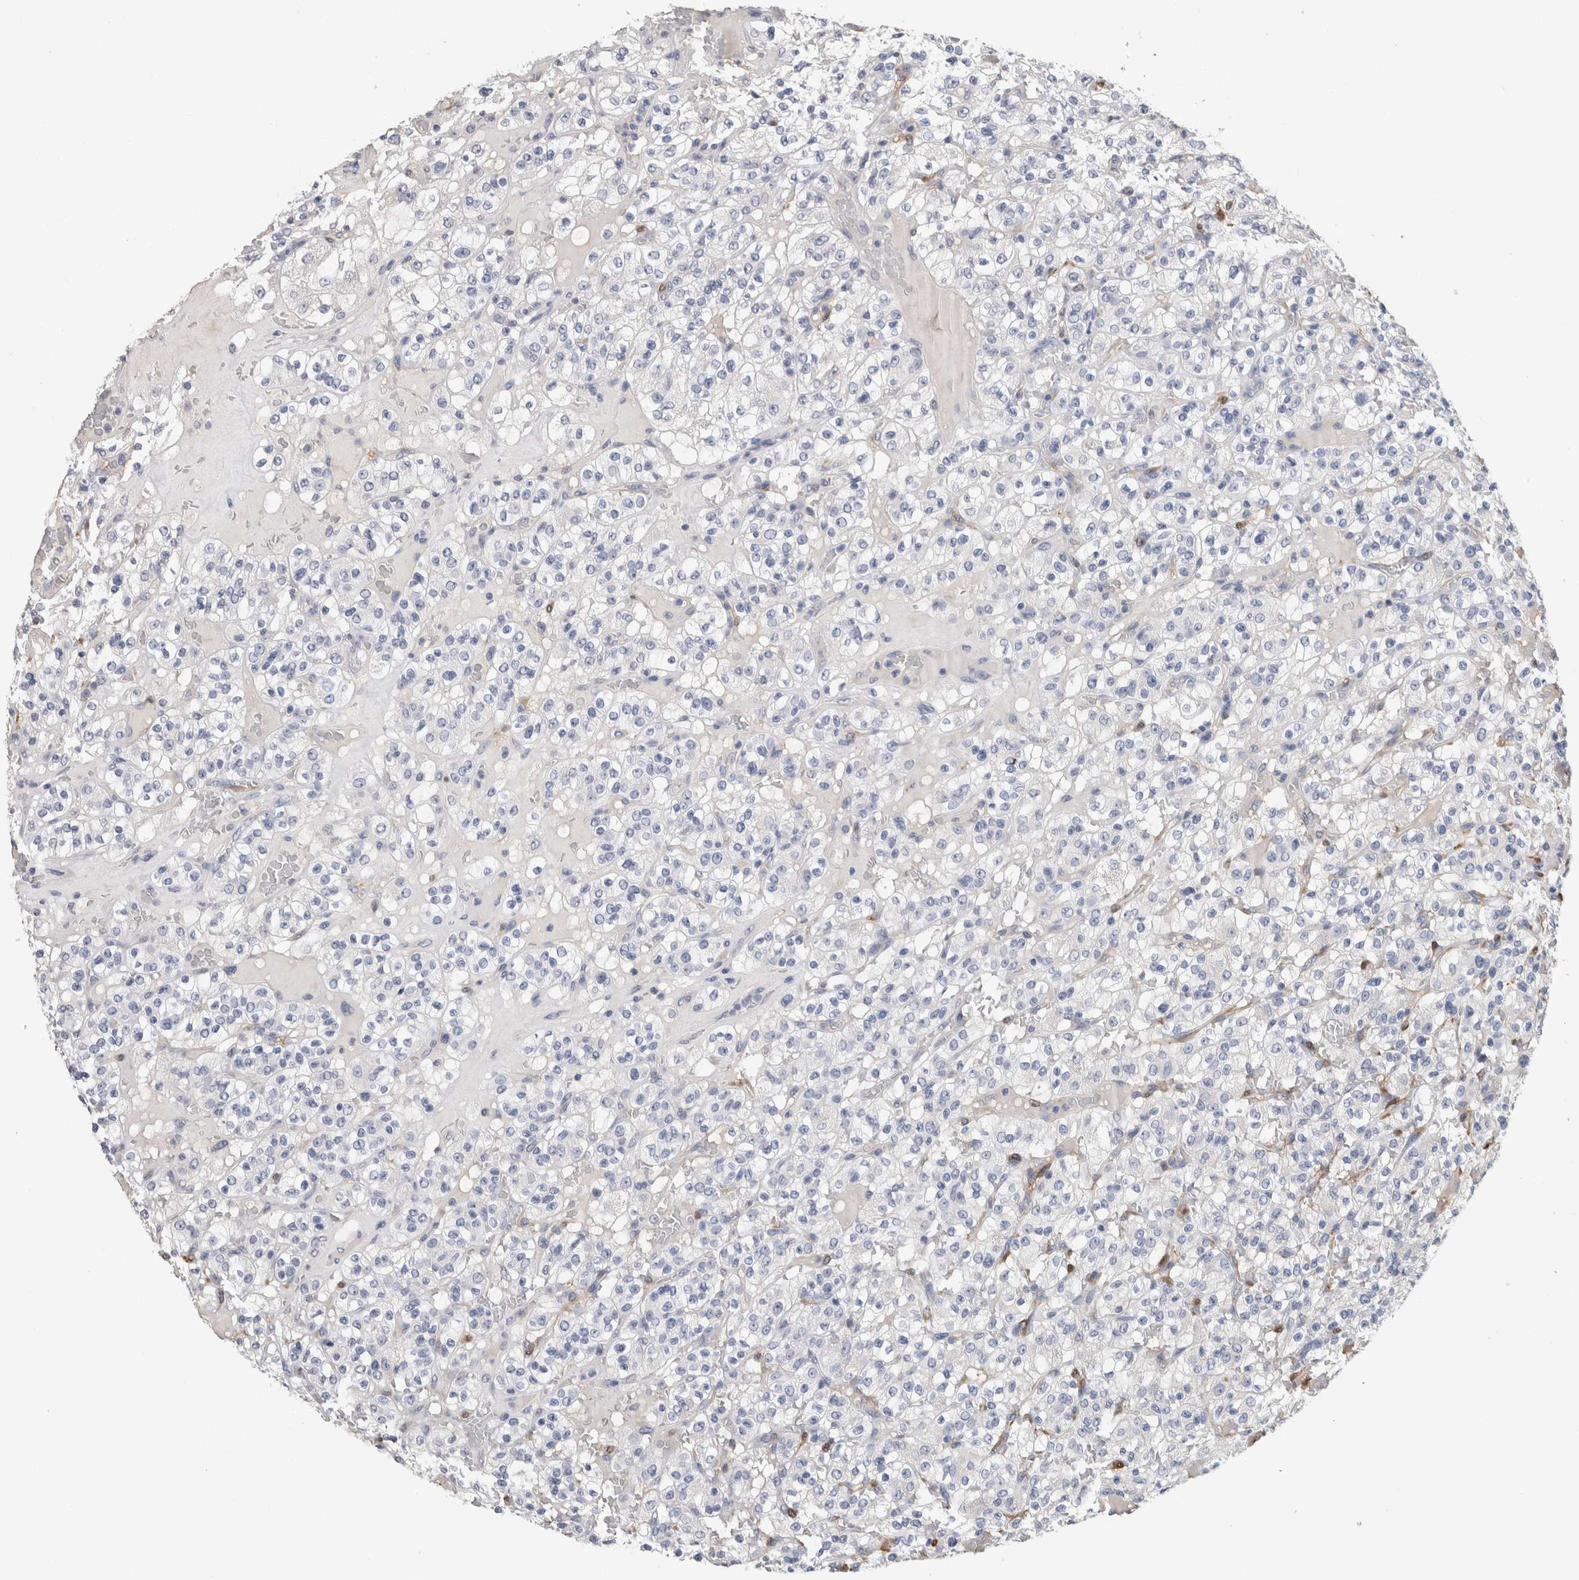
{"staining": {"intensity": "negative", "quantity": "none", "location": "none"}, "tissue": "renal cancer", "cell_type": "Tumor cells", "image_type": "cancer", "snomed": [{"axis": "morphology", "description": "Normal tissue, NOS"}, {"axis": "morphology", "description": "Adenocarcinoma, NOS"}, {"axis": "topography", "description": "Kidney"}], "caption": "Immunohistochemistry photomicrograph of neoplastic tissue: human renal cancer stained with DAB displays no significant protein staining in tumor cells.", "gene": "FABP4", "patient": {"sex": "female", "age": 72}}